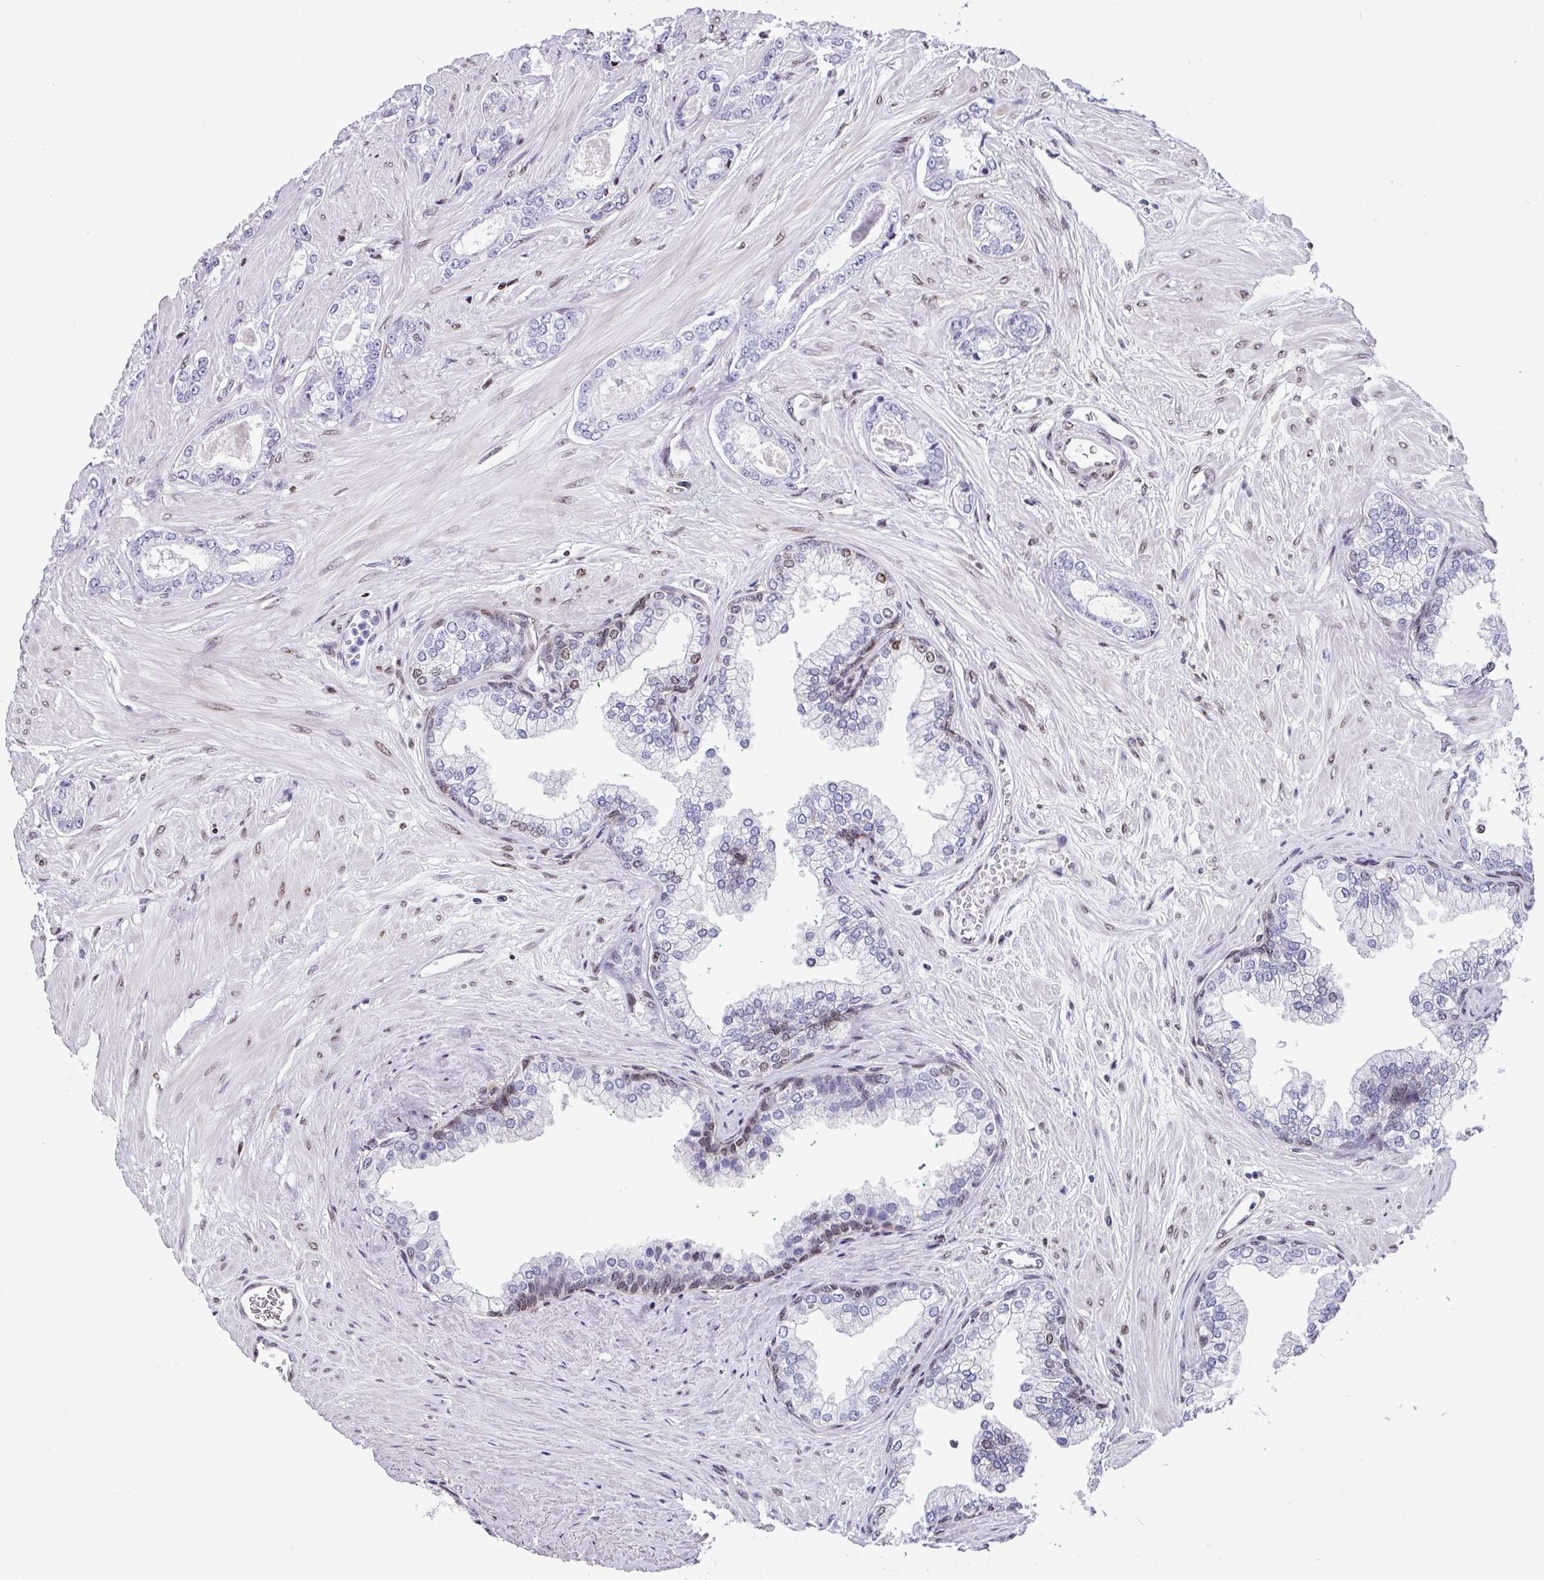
{"staining": {"intensity": "negative", "quantity": "none", "location": "none"}, "tissue": "prostate cancer", "cell_type": "Tumor cells", "image_type": "cancer", "snomed": [{"axis": "morphology", "description": "Adenocarcinoma, Low grade"}, {"axis": "topography", "description": "Prostate"}], "caption": "Immunohistochemical staining of prostate adenocarcinoma (low-grade) exhibits no significant staining in tumor cells.", "gene": "TCF3", "patient": {"sex": "male", "age": 60}}